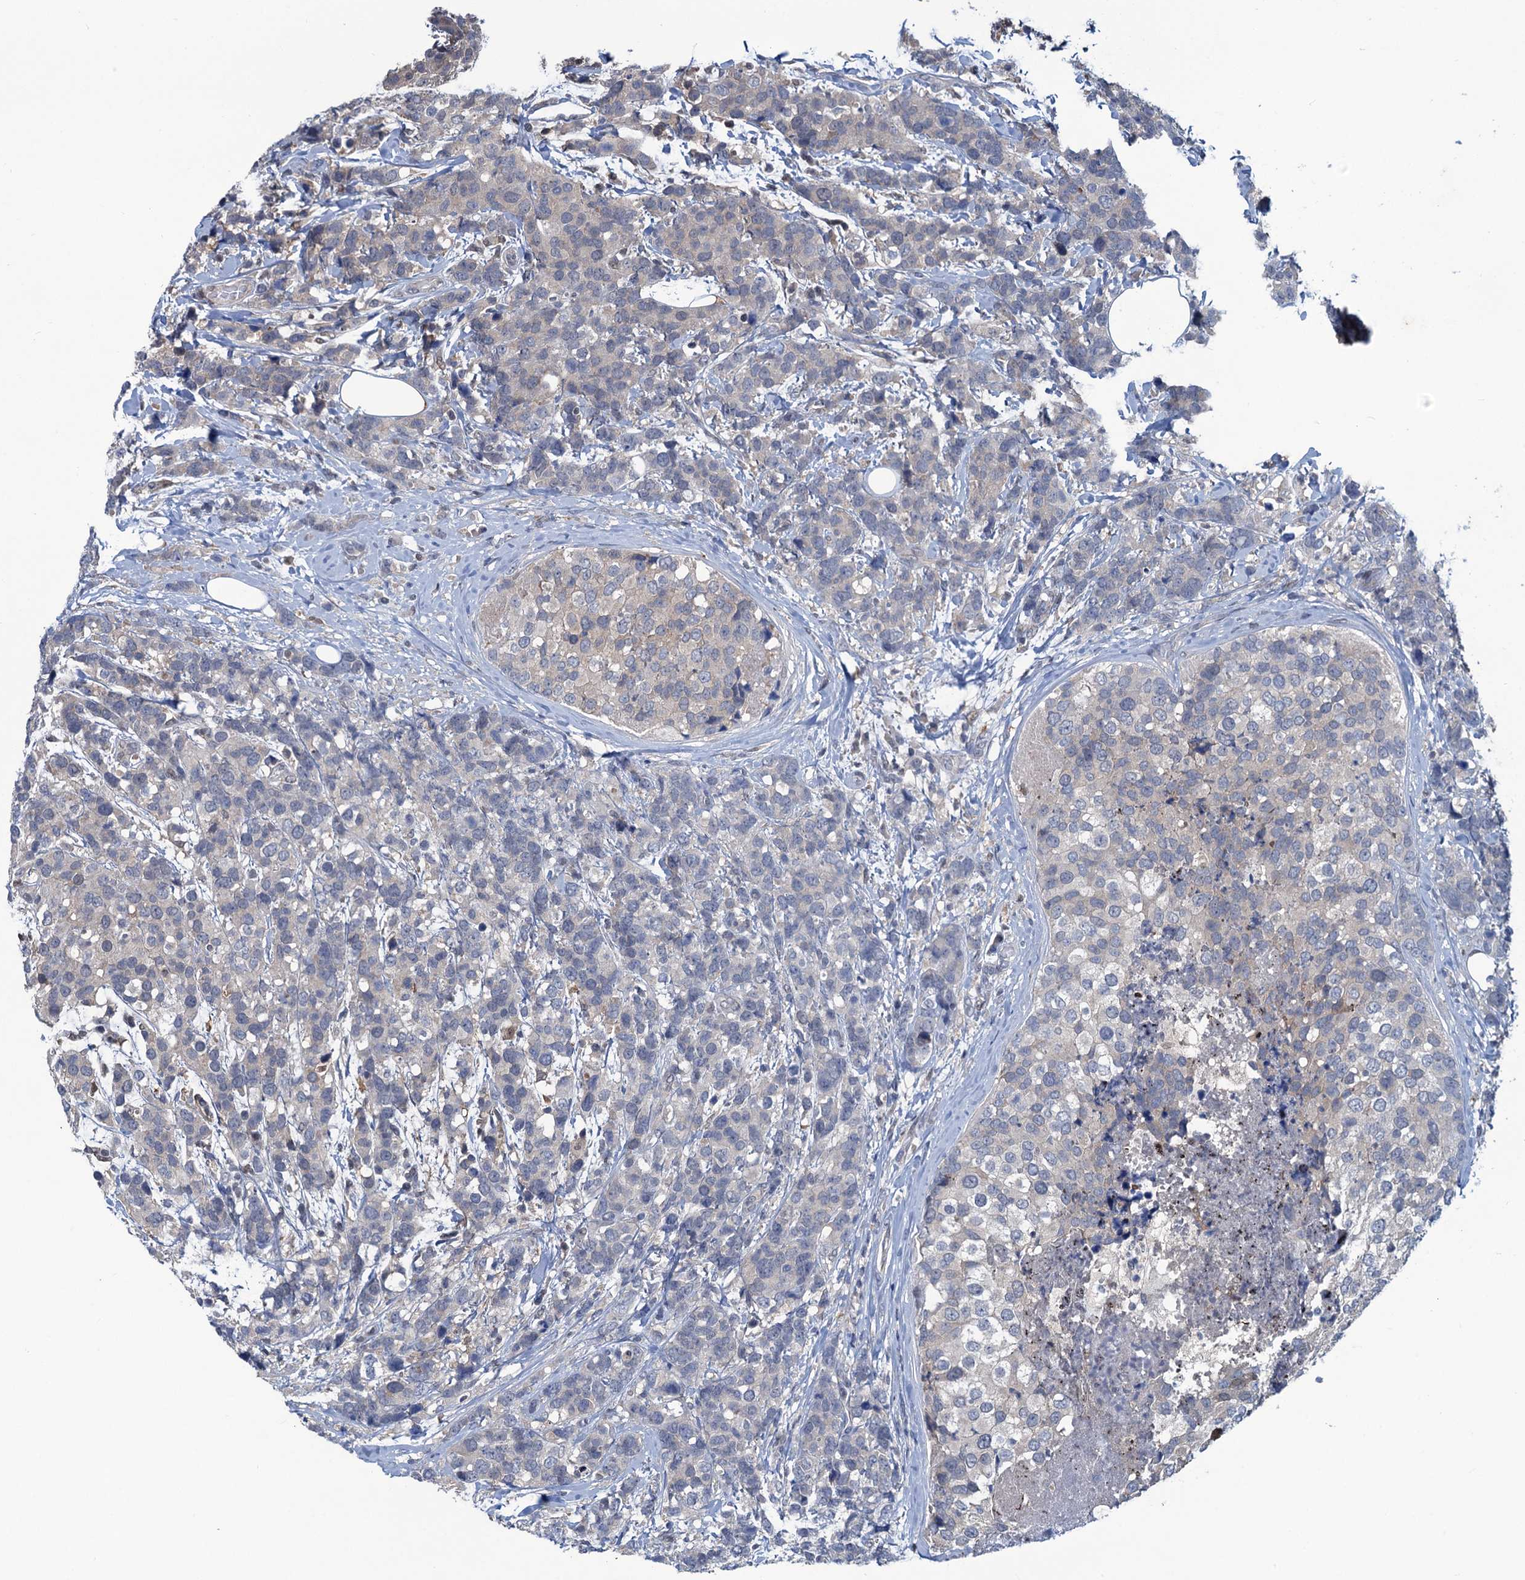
{"staining": {"intensity": "negative", "quantity": "none", "location": "none"}, "tissue": "breast cancer", "cell_type": "Tumor cells", "image_type": "cancer", "snomed": [{"axis": "morphology", "description": "Lobular carcinoma"}, {"axis": "topography", "description": "Breast"}], "caption": "This image is of breast cancer (lobular carcinoma) stained with immunohistochemistry (IHC) to label a protein in brown with the nuclei are counter-stained blue. There is no staining in tumor cells. The staining is performed using DAB (3,3'-diaminobenzidine) brown chromogen with nuclei counter-stained in using hematoxylin.", "gene": "RTKN2", "patient": {"sex": "female", "age": 59}}